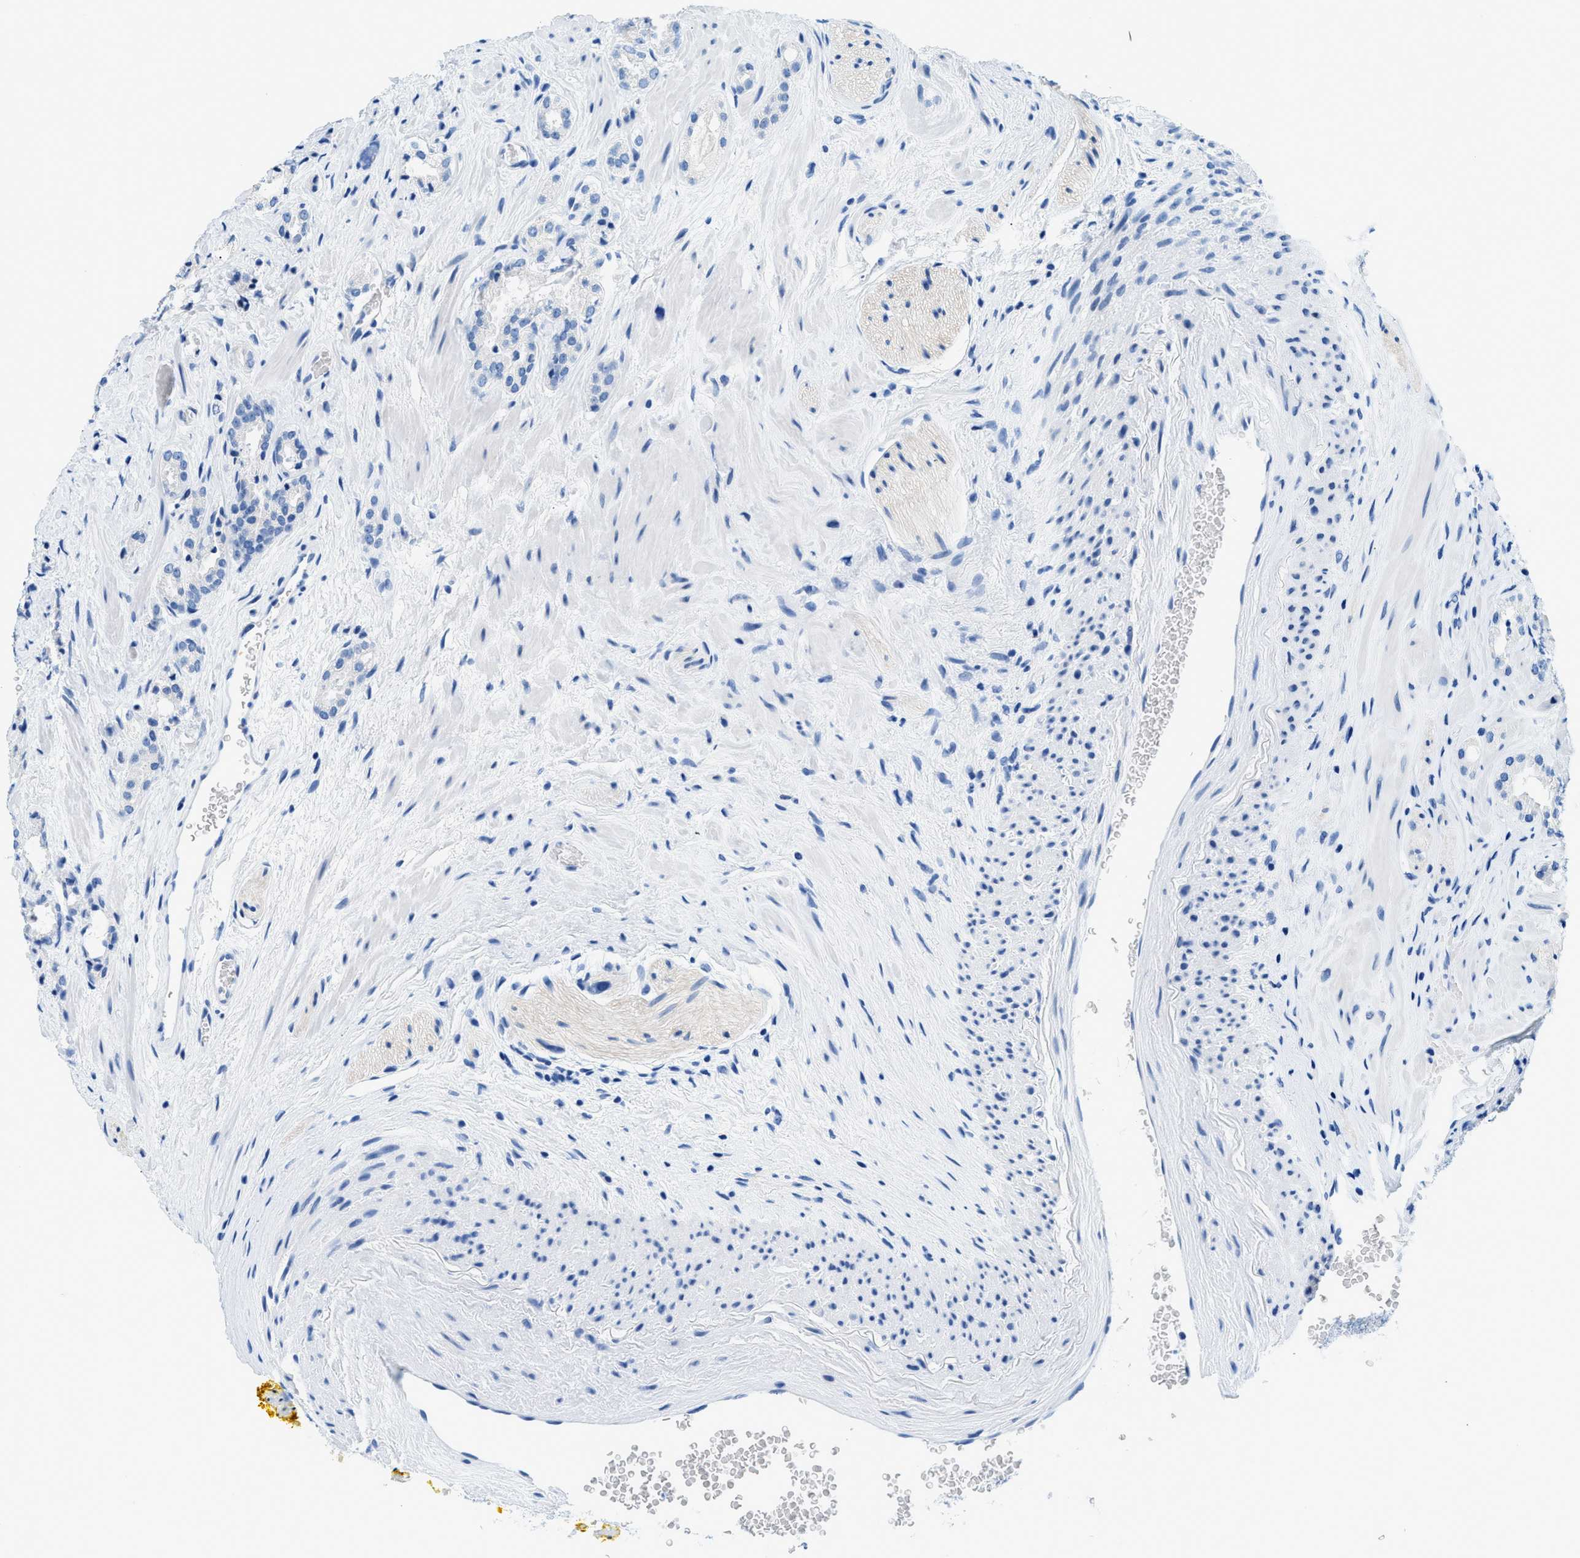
{"staining": {"intensity": "negative", "quantity": "none", "location": "none"}, "tissue": "prostate cancer", "cell_type": "Tumor cells", "image_type": "cancer", "snomed": [{"axis": "morphology", "description": "Adenocarcinoma, High grade"}, {"axis": "topography", "description": "Prostate"}], "caption": "The histopathology image reveals no staining of tumor cells in prostate high-grade adenocarcinoma. (DAB immunohistochemistry visualized using brightfield microscopy, high magnification).", "gene": "FDCSP", "patient": {"sex": "male", "age": 64}}